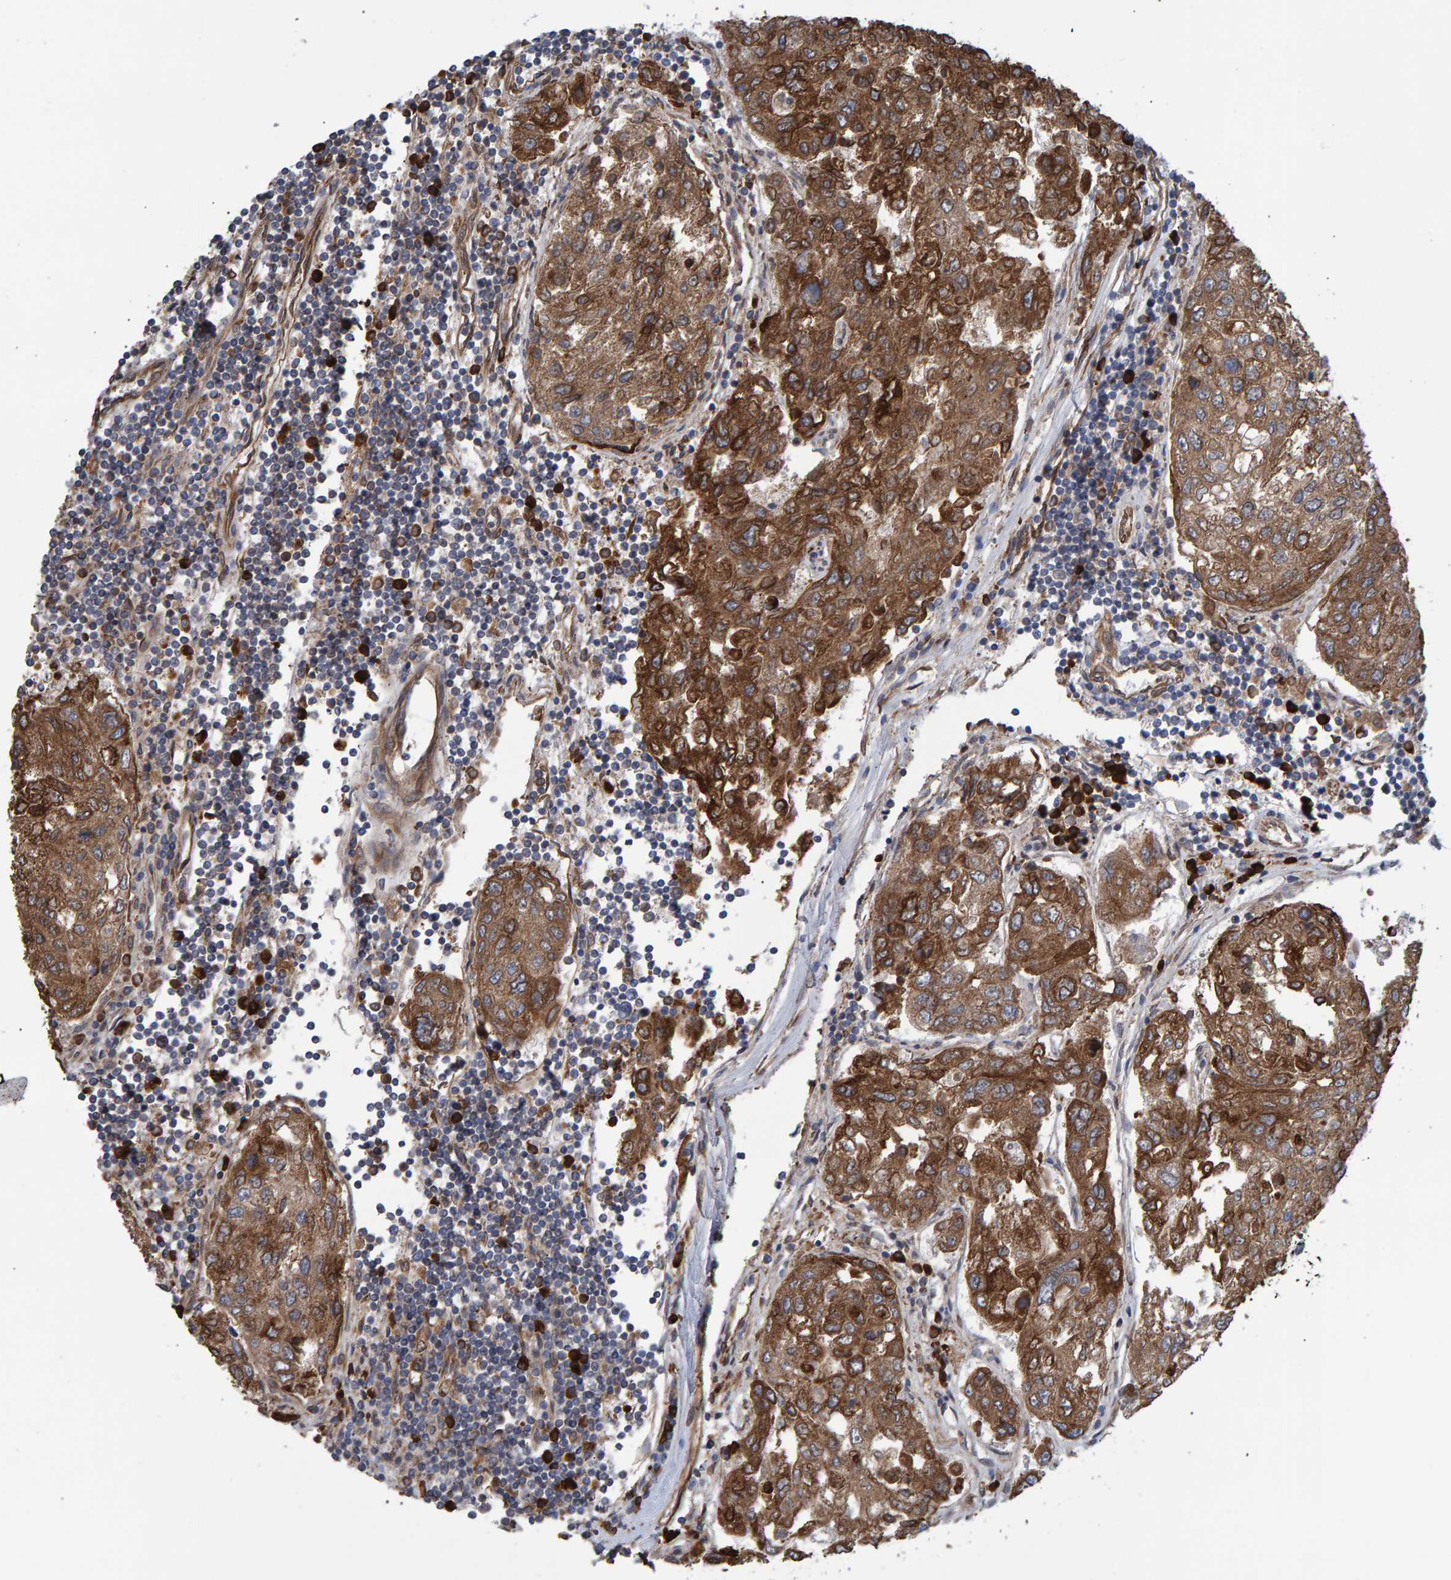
{"staining": {"intensity": "moderate", "quantity": ">75%", "location": "cytoplasmic/membranous"}, "tissue": "urothelial cancer", "cell_type": "Tumor cells", "image_type": "cancer", "snomed": [{"axis": "morphology", "description": "Urothelial carcinoma, High grade"}, {"axis": "topography", "description": "Lymph node"}, {"axis": "topography", "description": "Urinary bladder"}], "caption": "This image exhibits urothelial carcinoma (high-grade) stained with IHC to label a protein in brown. The cytoplasmic/membranous of tumor cells show moderate positivity for the protein. Nuclei are counter-stained blue.", "gene": "FAM117A", "patient": {"sex": "male", "age": 51}}